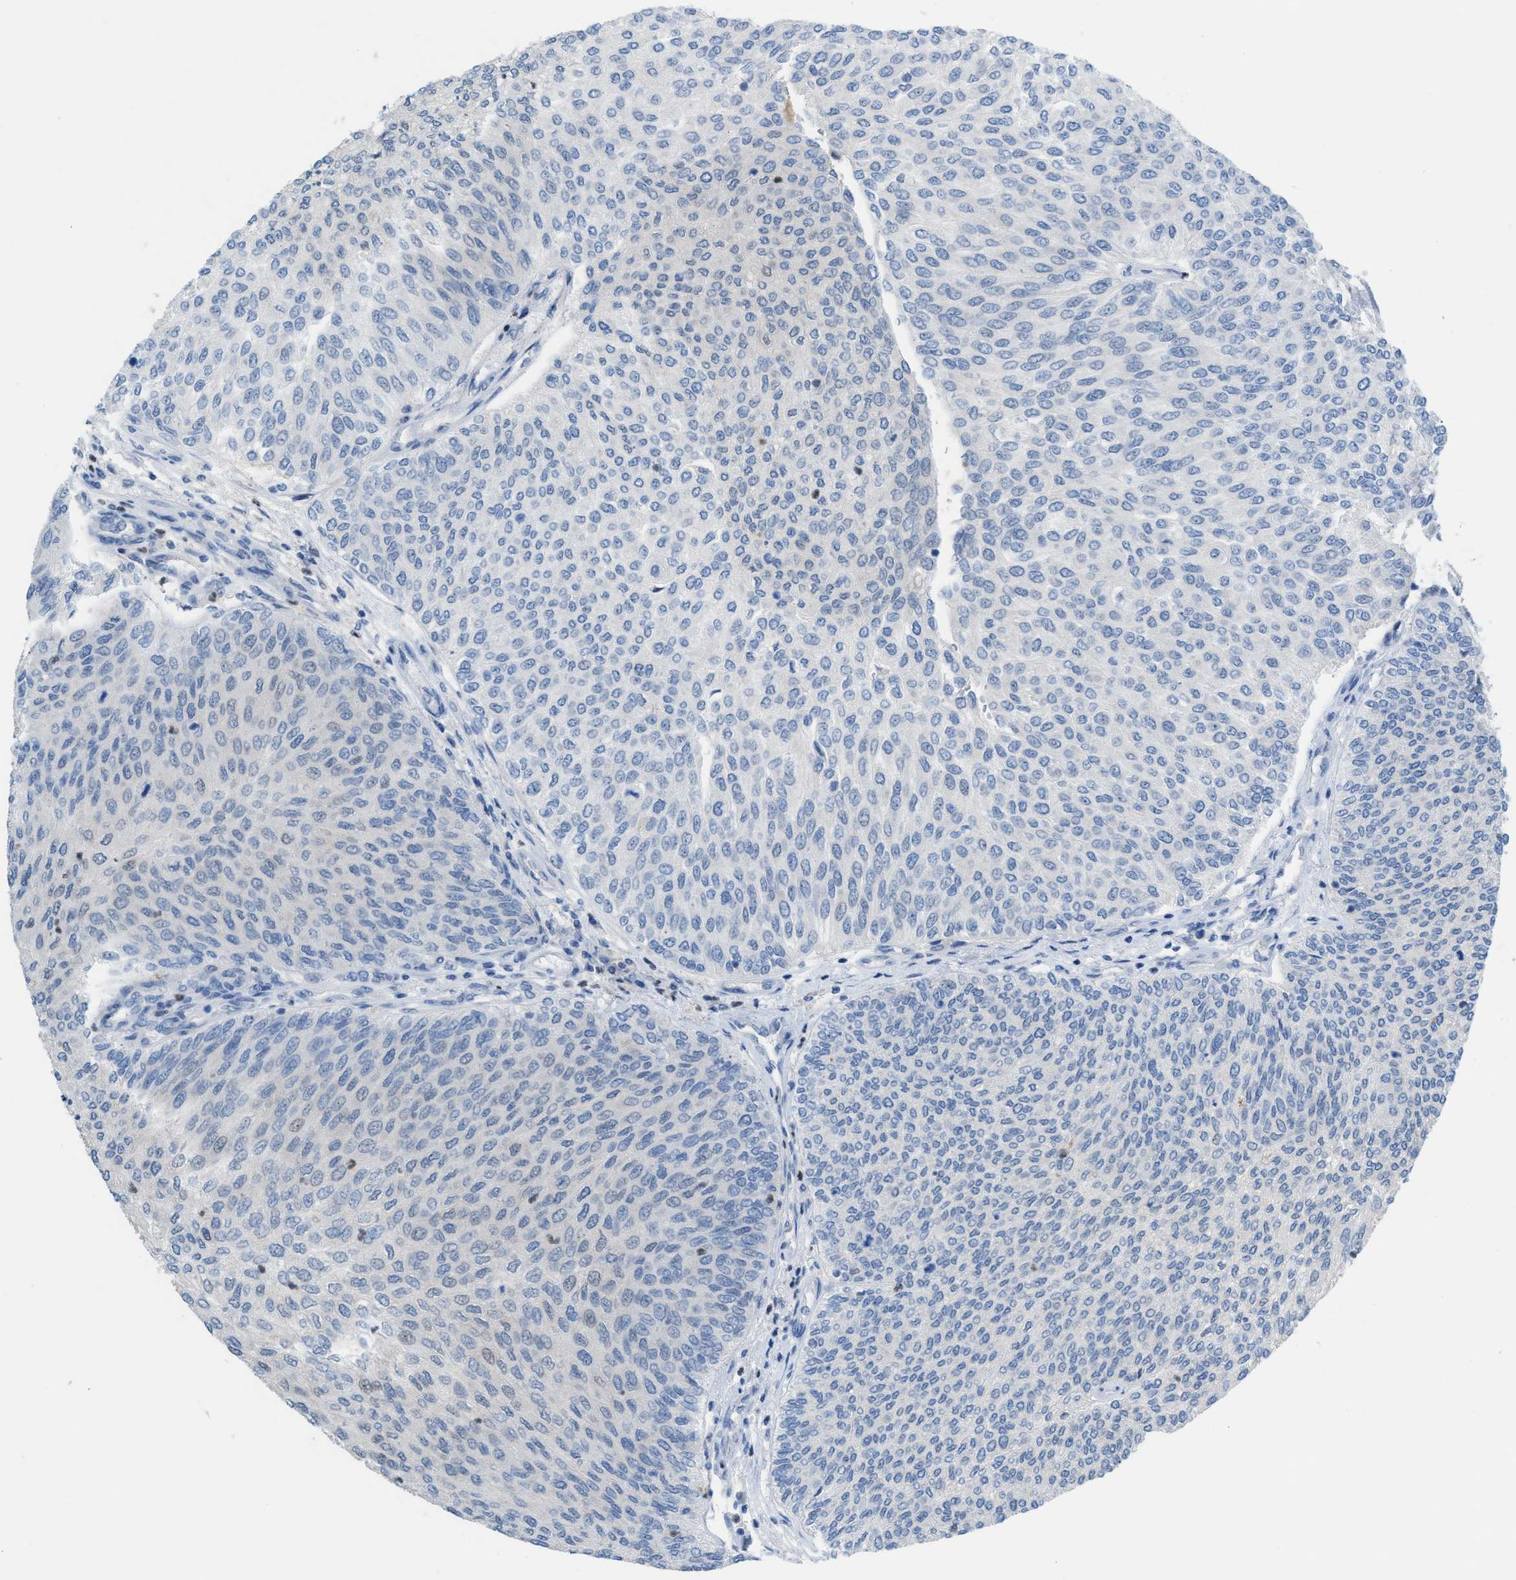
{"staining": {"intensity": "negative", "quantity": "none", "location": "none"}, "tissue": "urothelial cancer", "cell_type": "Tumor cells", "image_type": "cancer", "snomed": [{"axis": "morphology", "description": "Urothelial carcinoma, Low grade"}, {"axis": "topography", "description": "Urinary bladder"}], "caption": "There is no significant staining in tumor cells of urothelial cancer.", "gene": "PPM1D", "patient": {"sex": "female", "age": 79}}